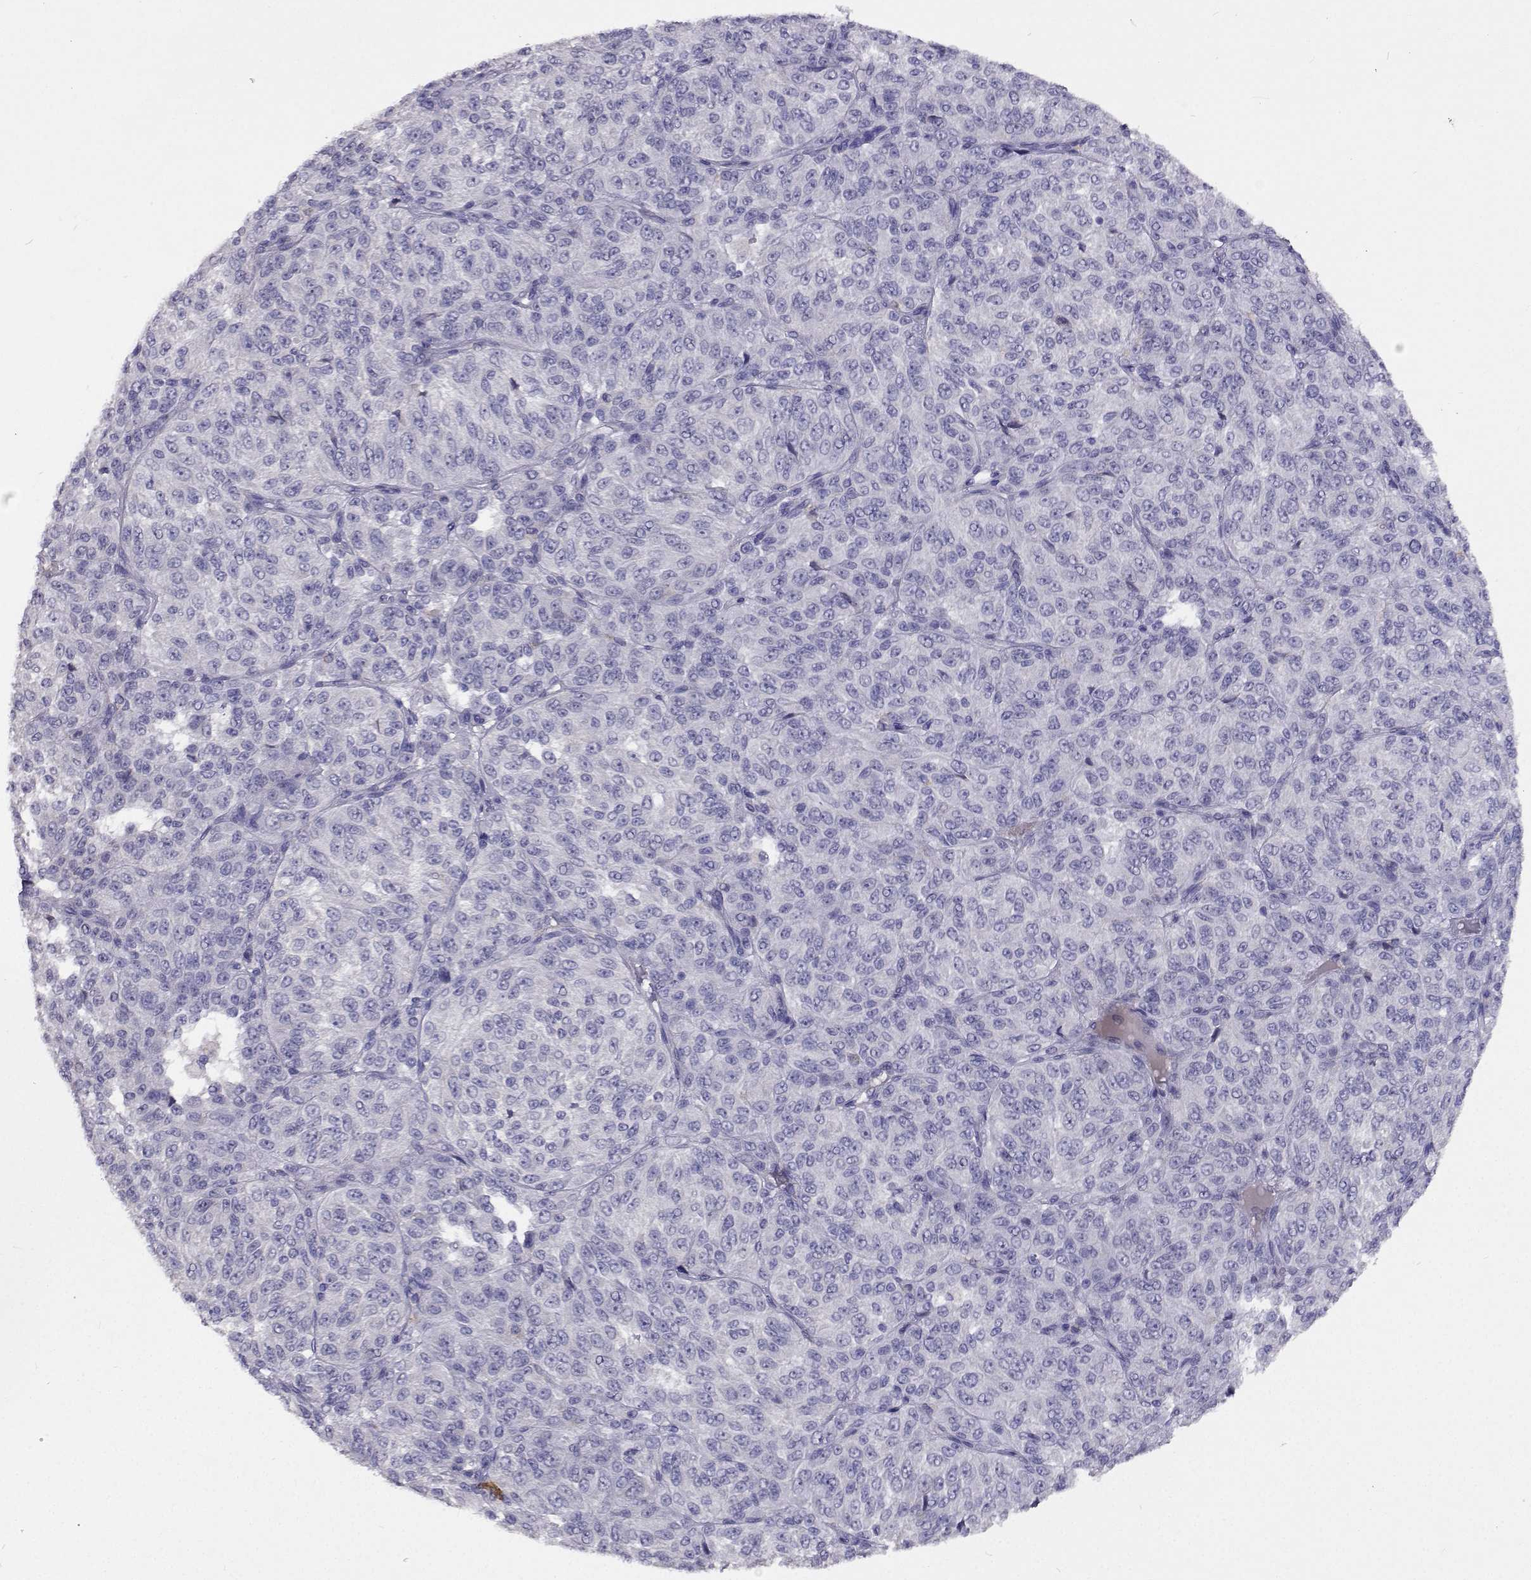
{"staining": {"intensity": "negative", "quantity": "none", "location": "none"}, "tissue": "melanoma", "cell_type": "Tumor cells", "image_type": "cancer", "snomed": [{"axis": "morphology", "description": "Malignant melanoma, Metastatic site"}, {"axis": "topography", "description": "Brain"}], "caption": "High magnification brightfield microscopy of melanoma stained with DAB (brown) and counterstained with hematoxylin (blue): tumor cells show no significant positivity.", "gene": "CFAP44", "patient": {"sex": "female", "age": 56}}